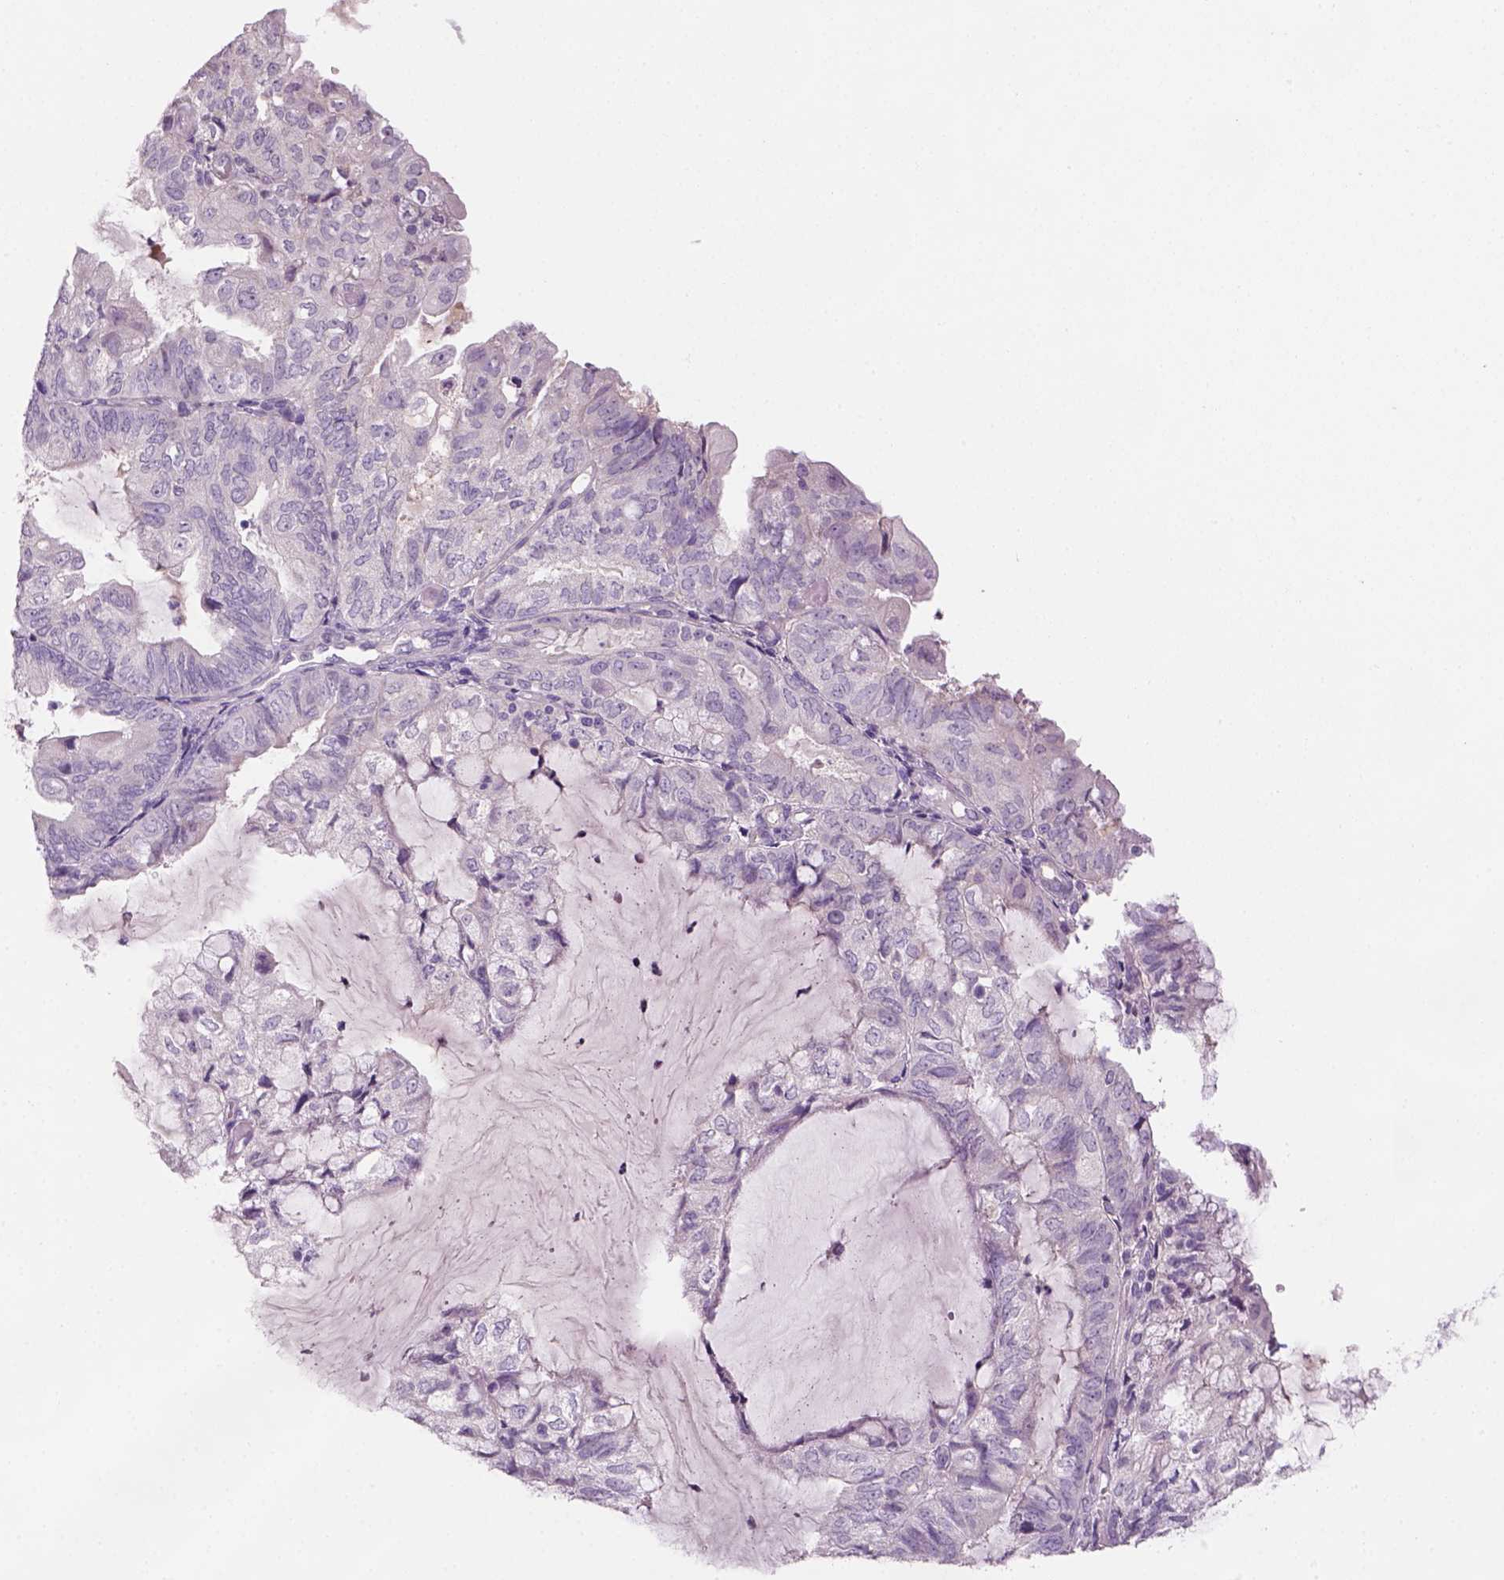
{"staining": {"intensity": "negative", "quantity": "none", "location": "none"}, "tissue": "endometrial cancer", "cell_type": "Tumor cells", "image_type": "cancer", "snomed": [{"axis": "morphology", "description": "Adenocarcinoma, NOS"}, {"axis": "topography", "description": "Endometrium"}], "caption": "This micrograph is of adenocarcinoma (endometrial) stained with immunohistochemistry (IHC) to label a protein in brown with the nuclei are counter-stained blue. There is no positivity in tumor cells.", "gene": "GFI1B", "patient": {"sex": "female", "age": 81}}